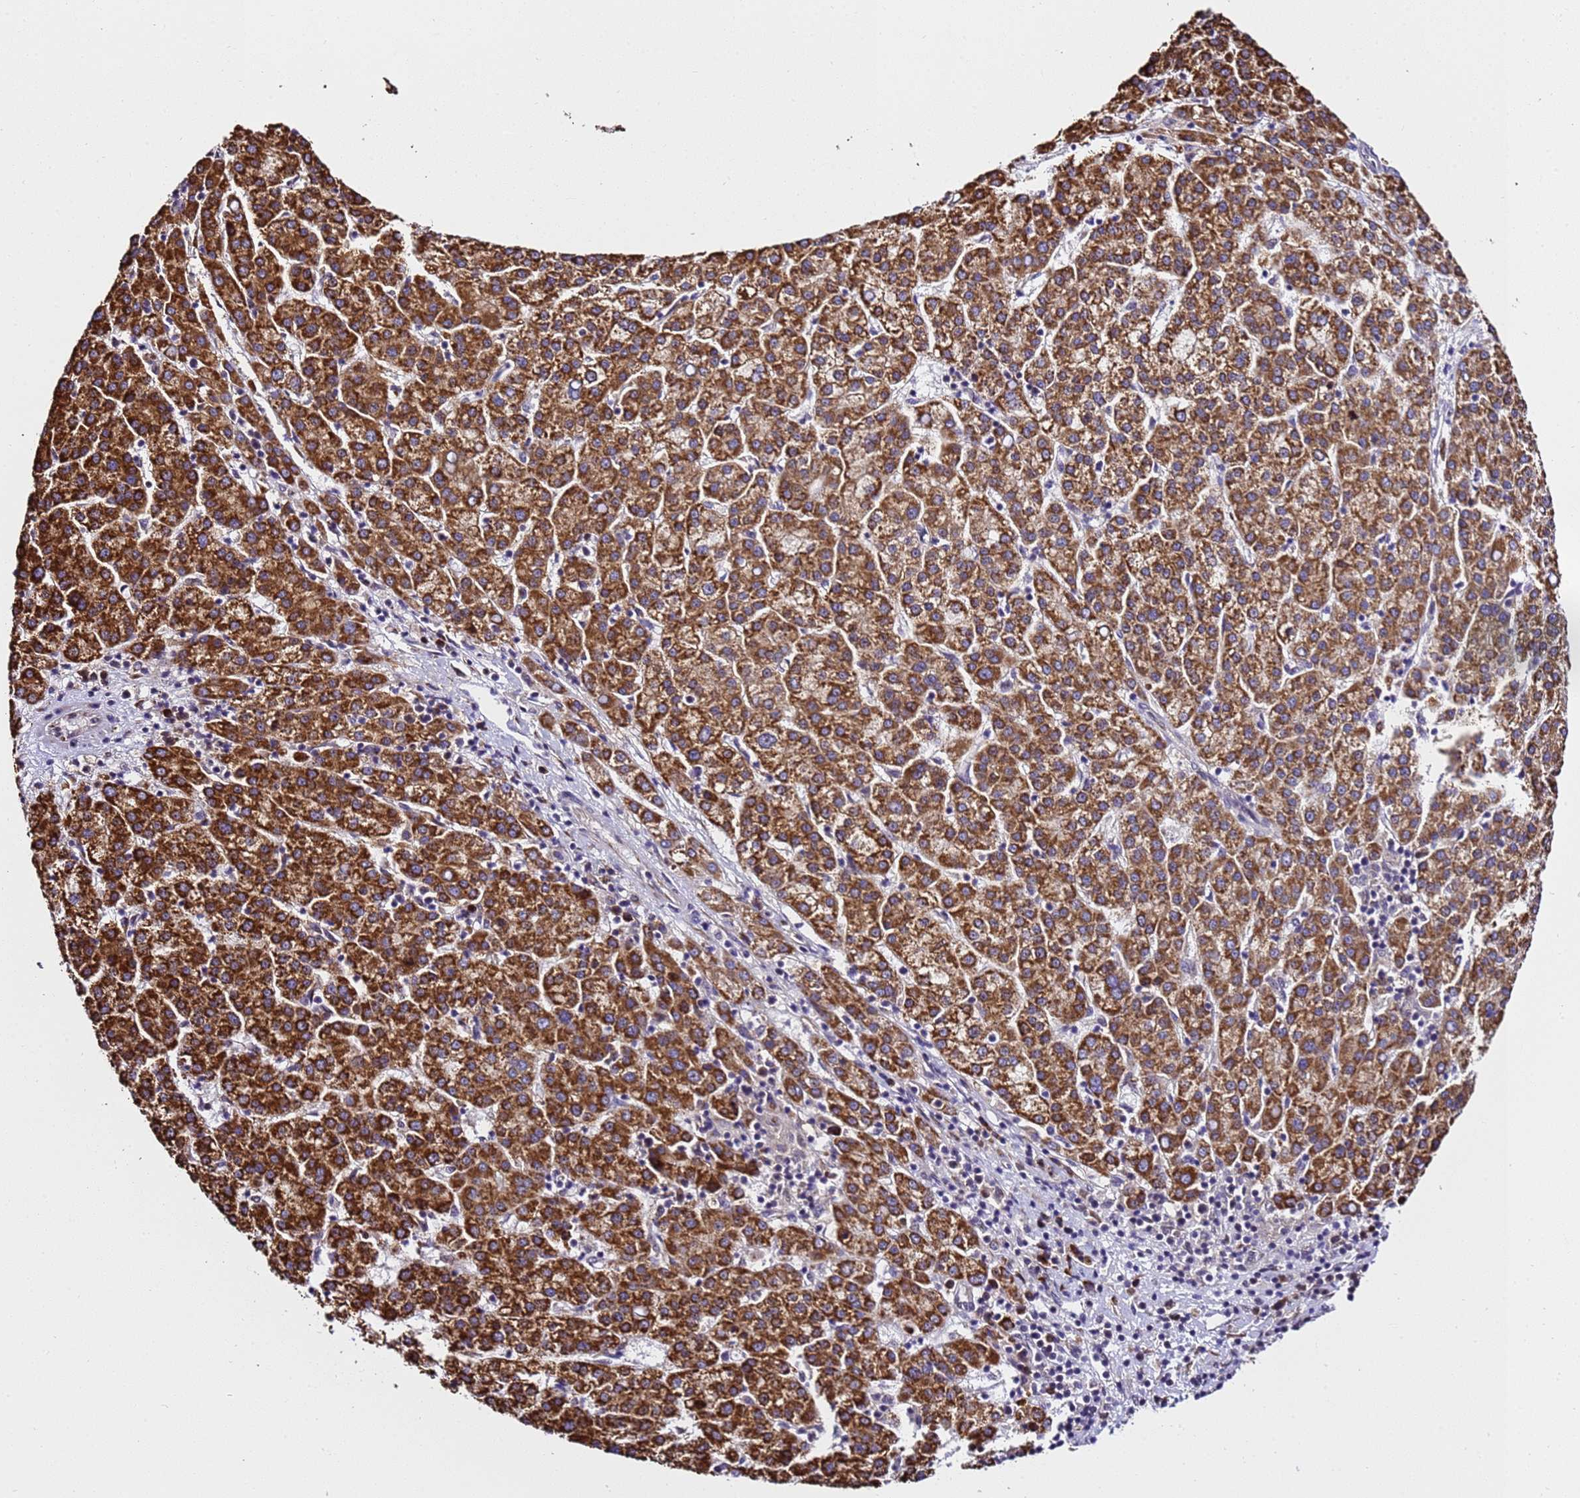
{"staining": {"intensity": "strong", "quantity": ">75%", "location": "cytoplasmic/membranous"}, "tissue": "liver cancer", "cell_type": "Tumor cells", "image_type": "cancer", "snomed": [{"axis": "morphology", "description": "Carcinoma, Hepatocellular, NOS"}, {"axis": "topography", "description": "Liver"}], "caption": "DAB (3,3'-diaminobenzidine) immunohistochemical staining of human liver cancer displays strong cytoplasmic/membranous protein expression in about >75% of tumor cells.", "gene": "SLX4IP", "patient": {"sex": "female", "age": 58}}